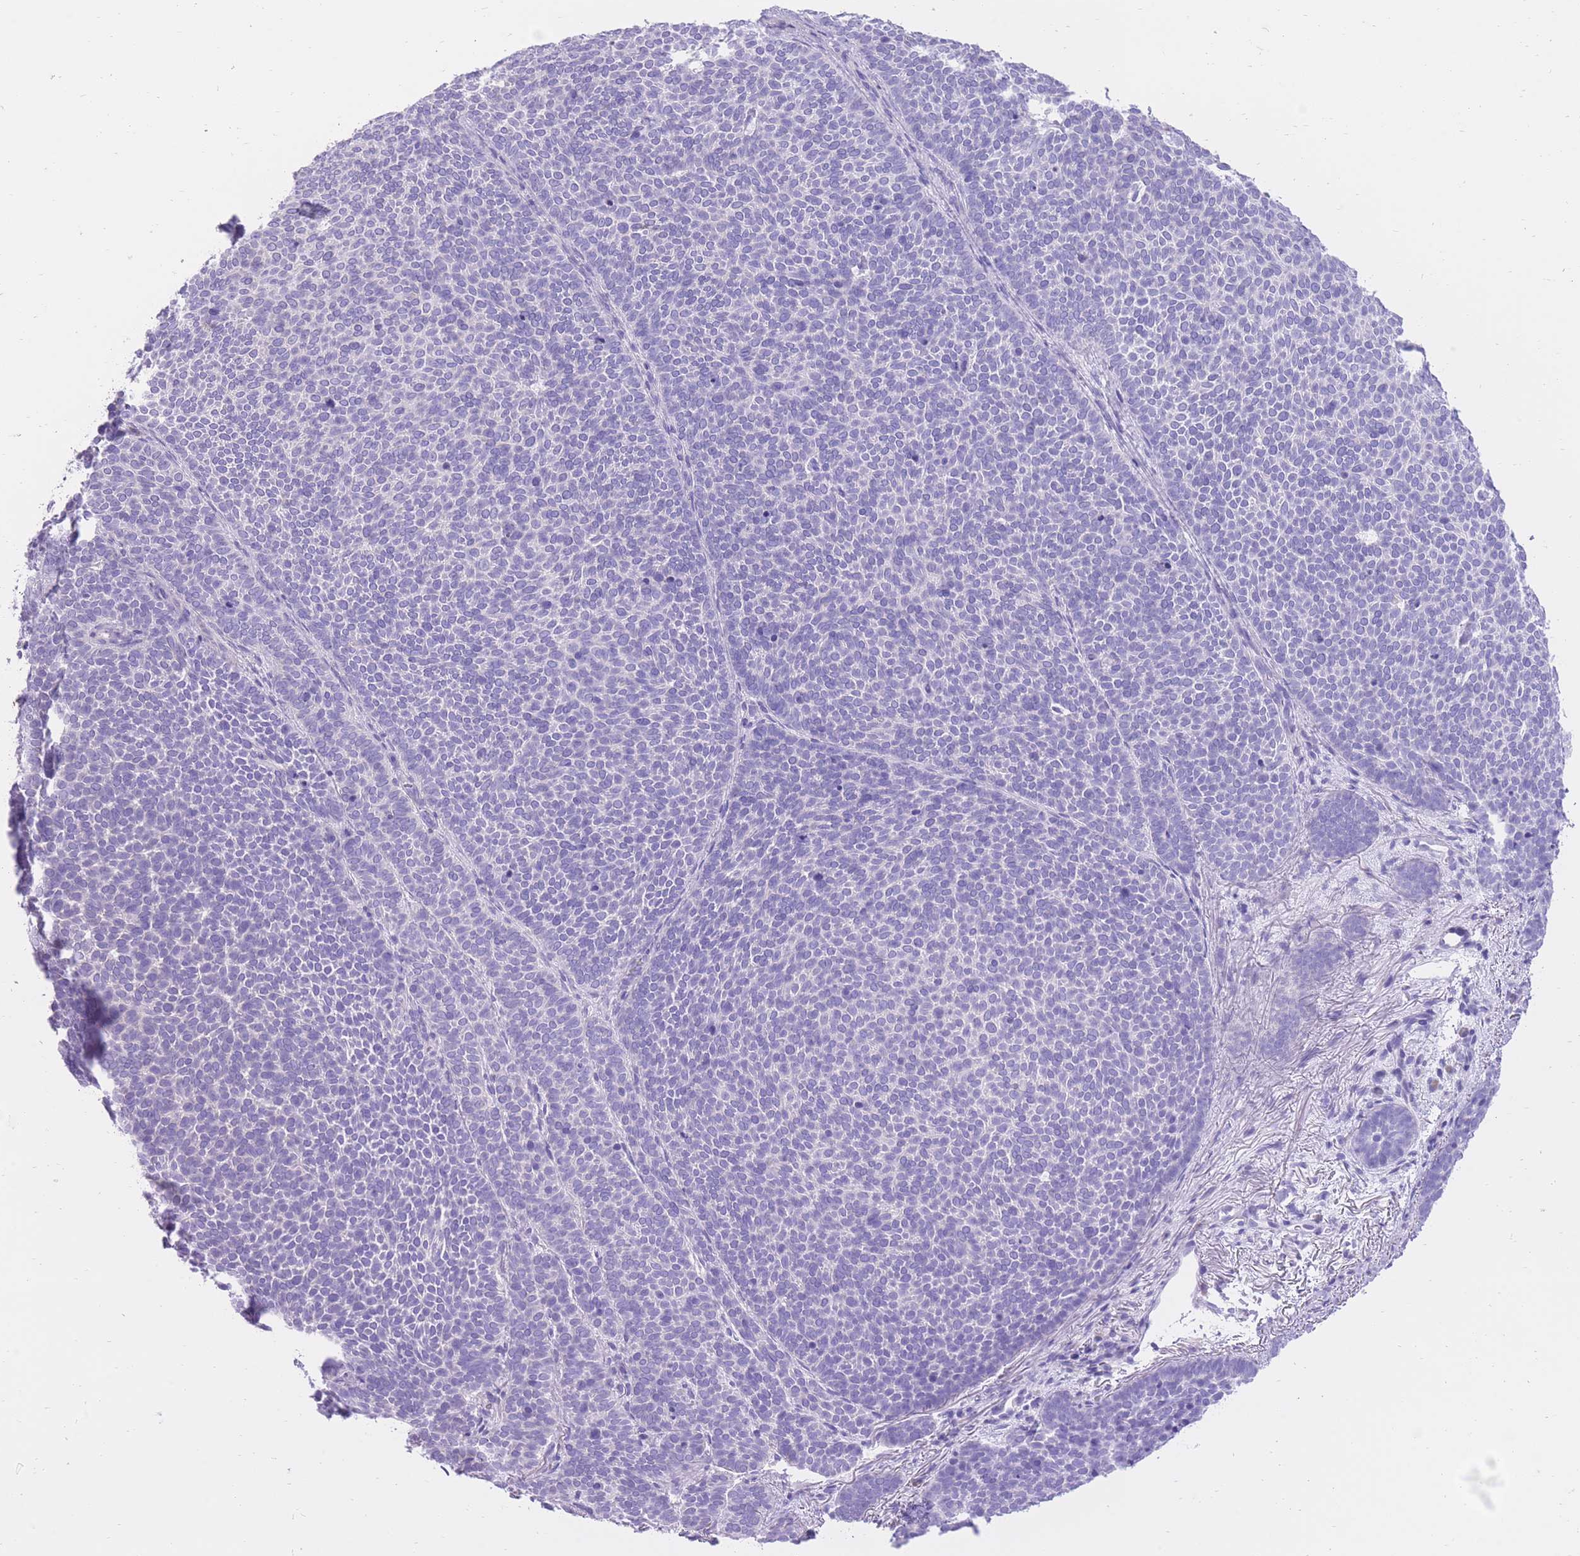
{"staining": {"intensity": "negative", "quantity": "none", "location": "none"}, "tissue": "skin cancer", "cell_type": "Tumor cells", "image_type": "cancer", "snomed": [{"axis": "morphology", "description": "Basal cell carcinoma"}, {"axis": "topography", "description": "Skin"}], "caption": "IHC micrograph of neoplastic tissue: skin basal cell carcinoma stained with DAB demonstrates no significant protein expression in tumor cells.", "gene": "SLC4A4", "patient": {"sex": "female", "age": 77}}